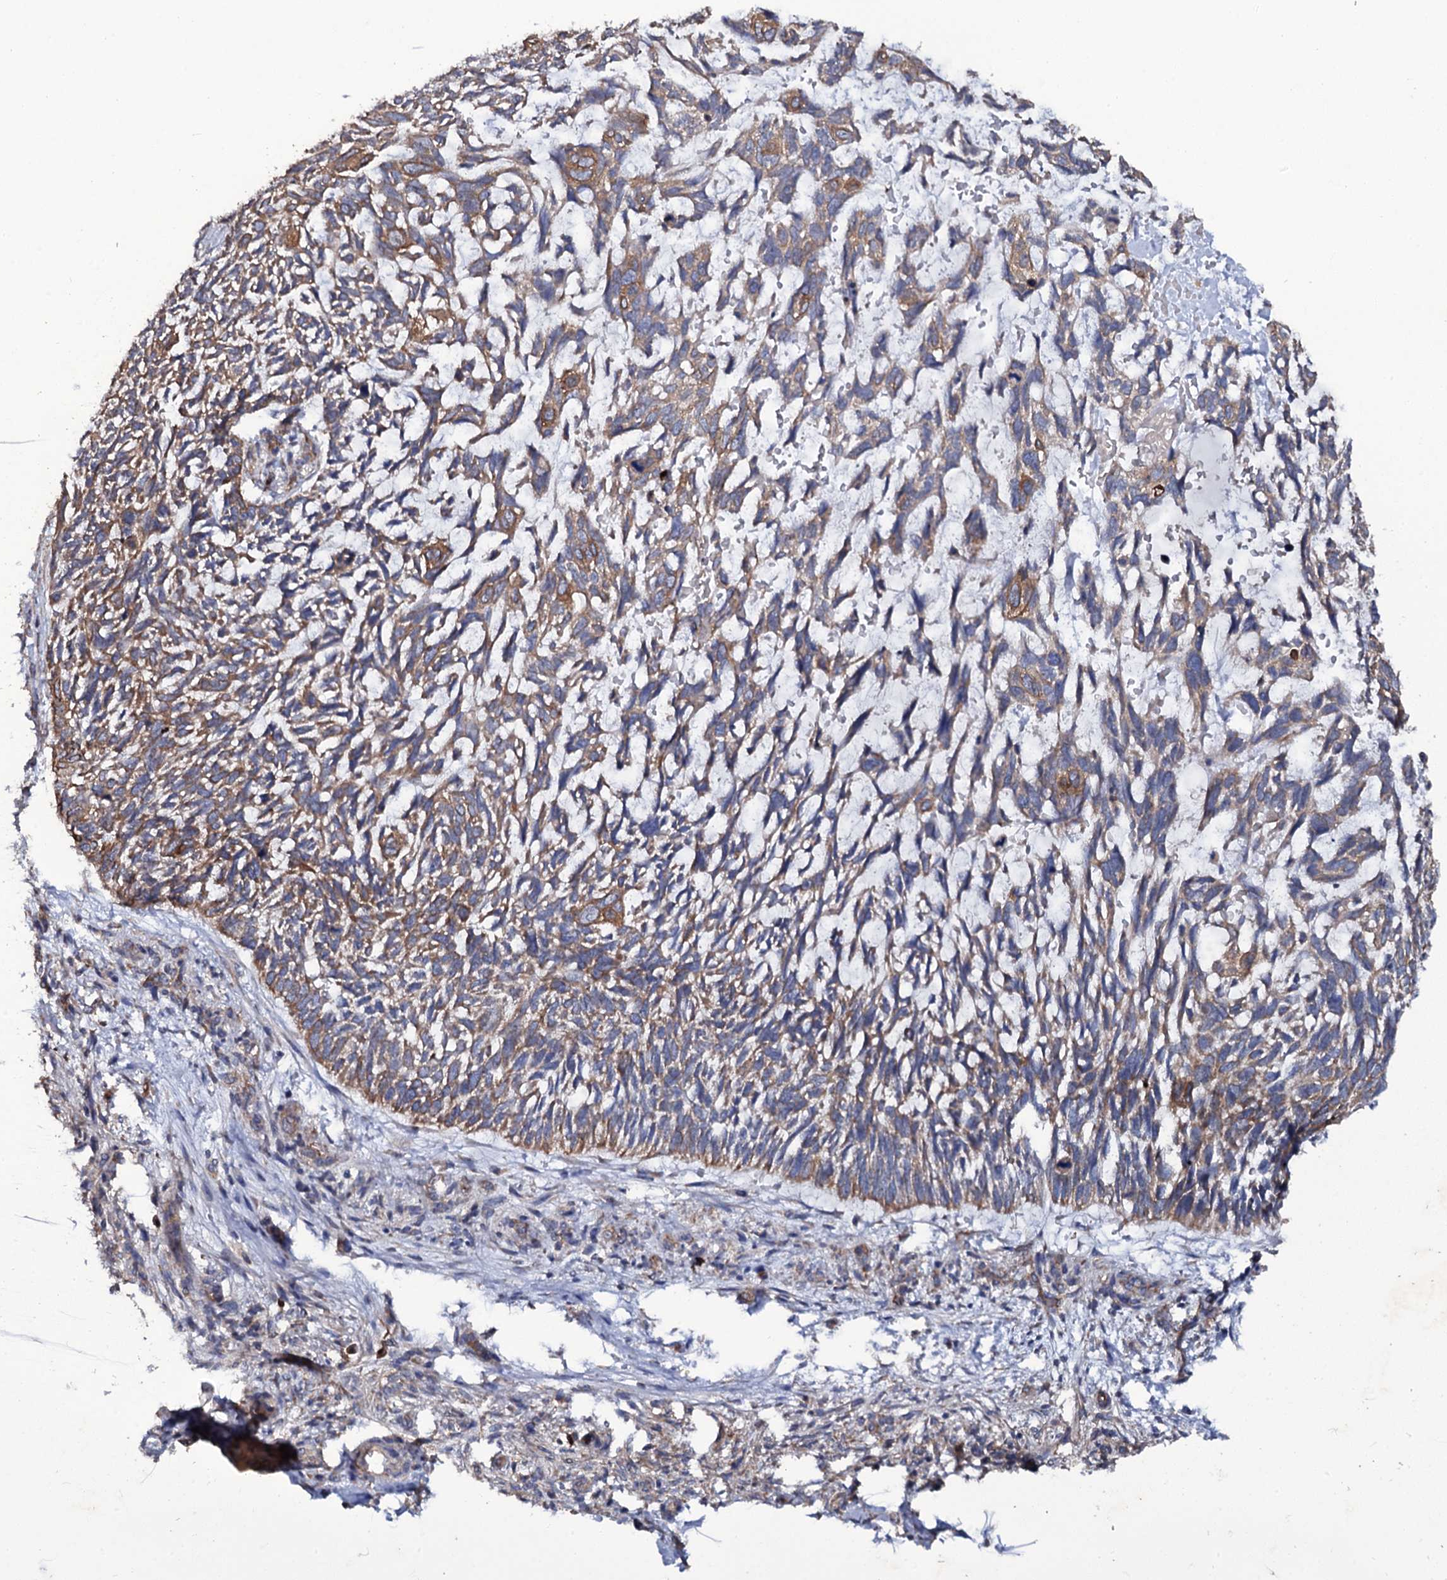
{"staining": {"intensity": "moderate", "quantity": "25%-75%", "location": "cytoplasmic/membranous"}, "tissue": "skin cancer", "cell_type": "Tumor cells", "image_type": "cancer", "snomed": [{"axis": "morphology", "description": "Basal cell carcinoma"}, {"axis": "topography", "description": "Skin"}], "caption": "Skin cancer stained with a protein marker displays moderate staining in tumor cells.", "gene": "TTC23", "patient": {"sex": "male", "age": 88}}